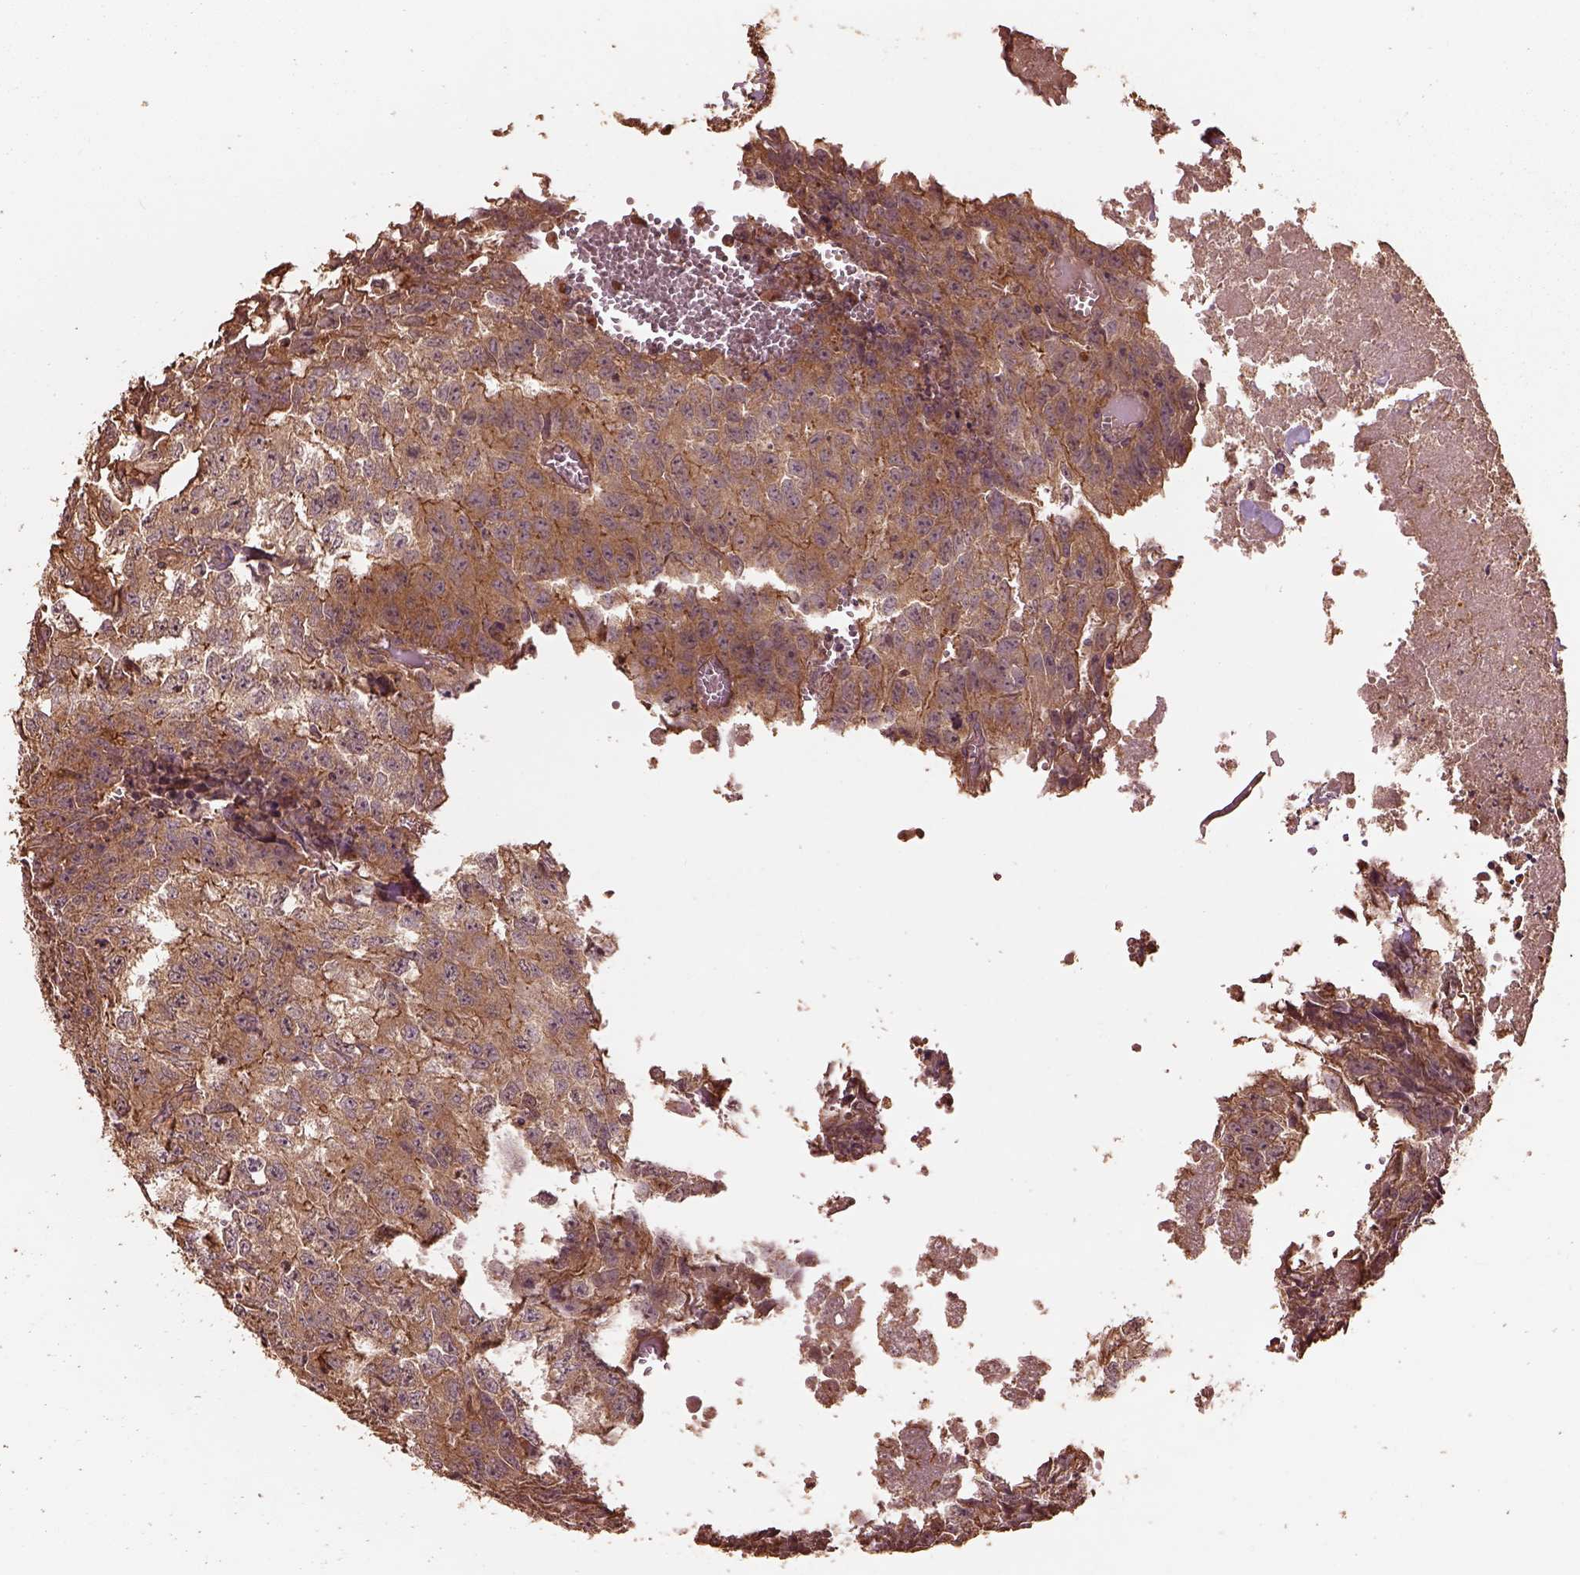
{"staining": {"intensity": "moderate", "quantity": ">75%", "location": "cytoplasmic/membranous"}, "tissue": "testis cancer", "cell_type": "Tumor cells", "image_type": "cancer", "snomed": [{"axis": "morphology", "description": "Carcinoma, Embryonal, NOS"}, {"axis": "morphology", "description": "Teratoma, malignant, NOS"}, {"axis": "topography", "description": "Testis"}], "caption": "Testis embryonal carcinoma tissue exhibits moderate cytoplasmic/membranous expression in about >75% of tumor cells, visualized by immunohistochemistry. The staining is performed using DAB brown chromogen to label protein expression. The nuclei are counter-stained blue using hematoxylin.", "gene": "METTL4", "patient": {"sex": "male", "age": 24}}